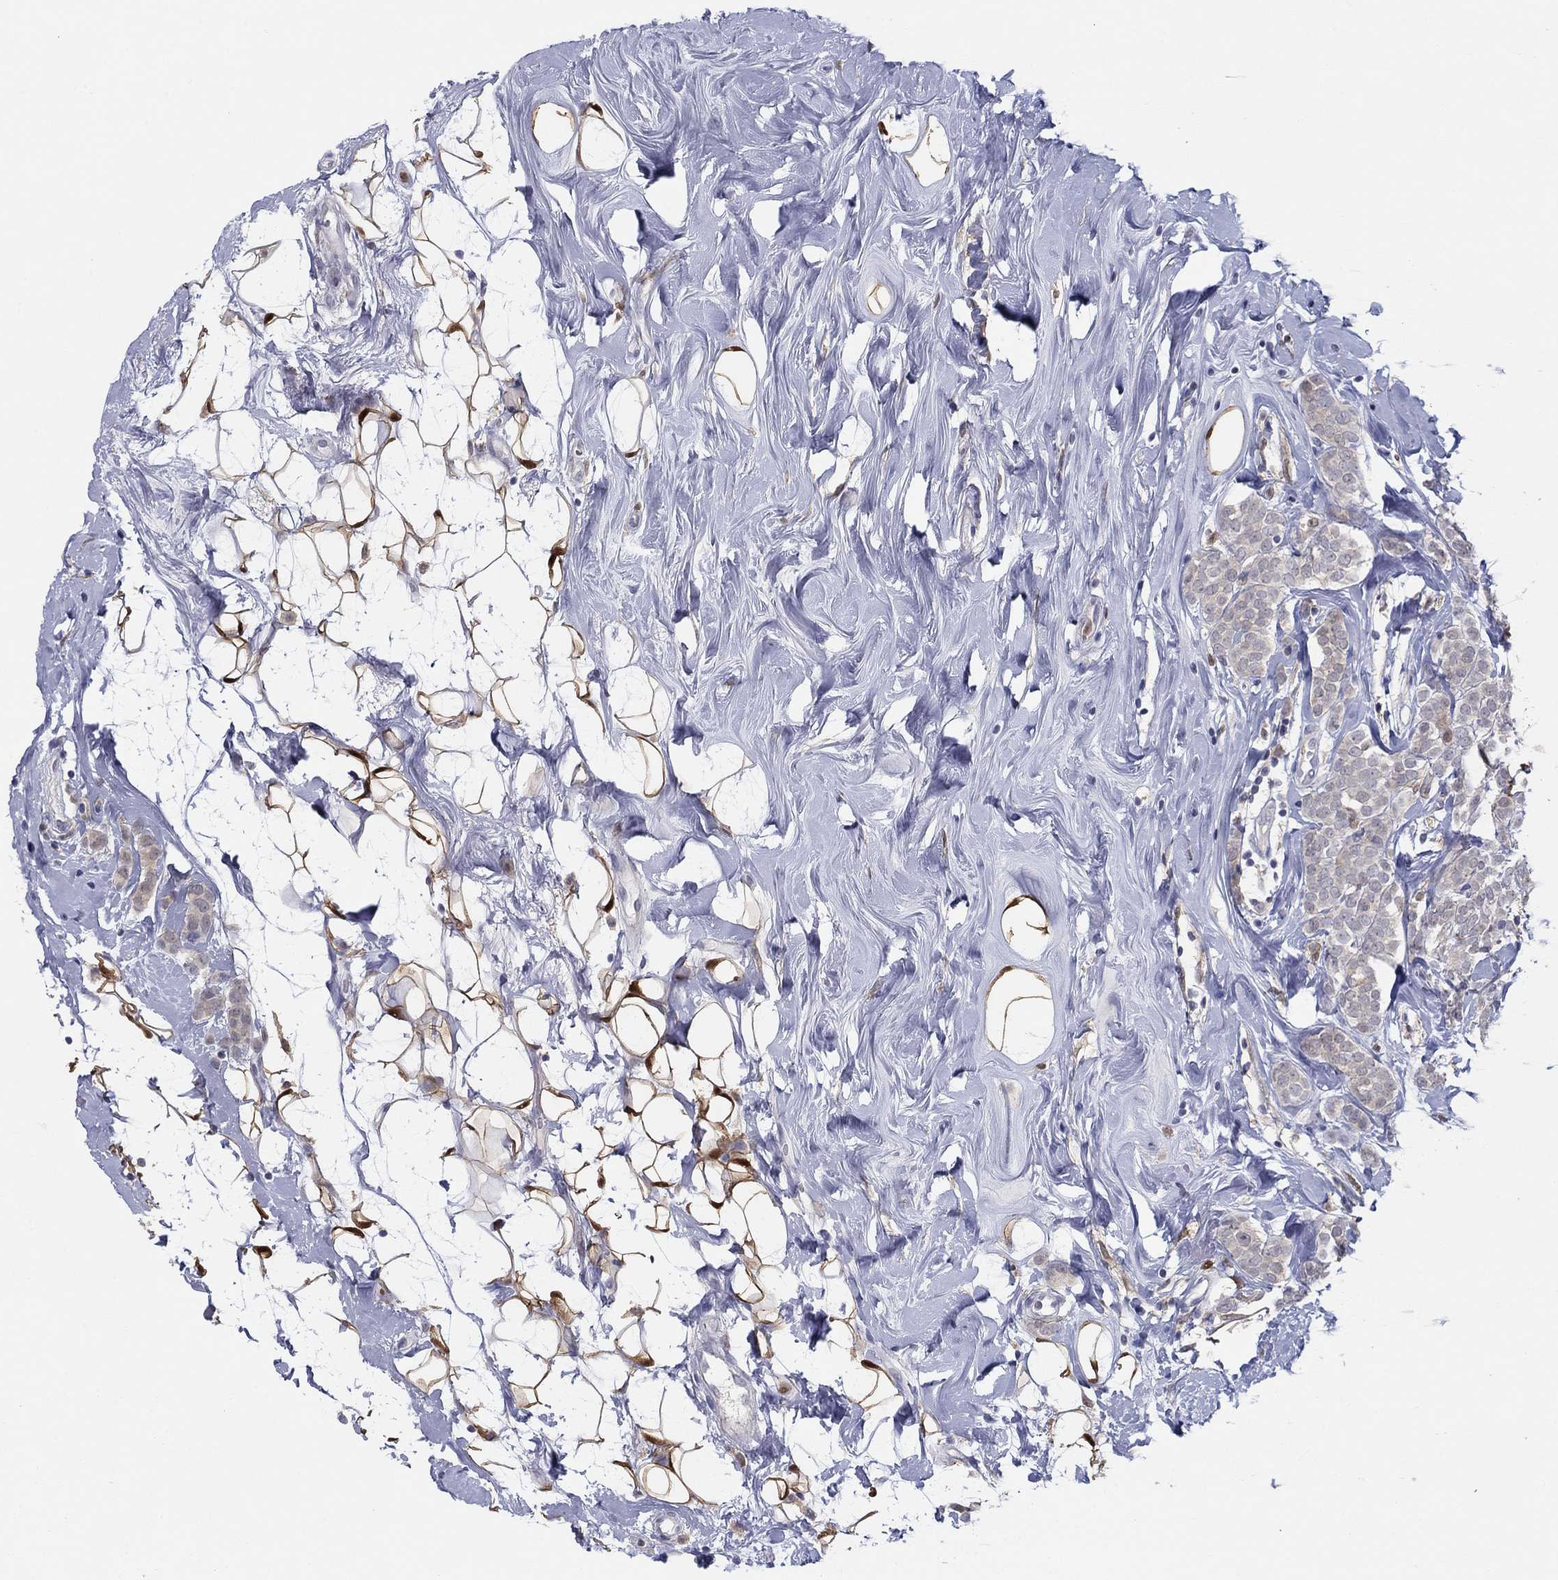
{"staining": {"intensity": "weak", "quantity": "<25%", "location": "cytoplasmic/membranous"}, "tissue": "breast cancer", "cell_type": "Tumor cells", "image_type": "cancer", "snomed": [{"axis": "morphology", "description": "Lobular carcinoma"}, {"axis": "topography", "description": "Breast"}], "caption": "DAB immunohistochemical staining of breast cancer shows no significant expression in tumor cells. Nuclei are stained in blue.", "gene": "PDXK", "patient": {"sex": "female", "age": 49}}